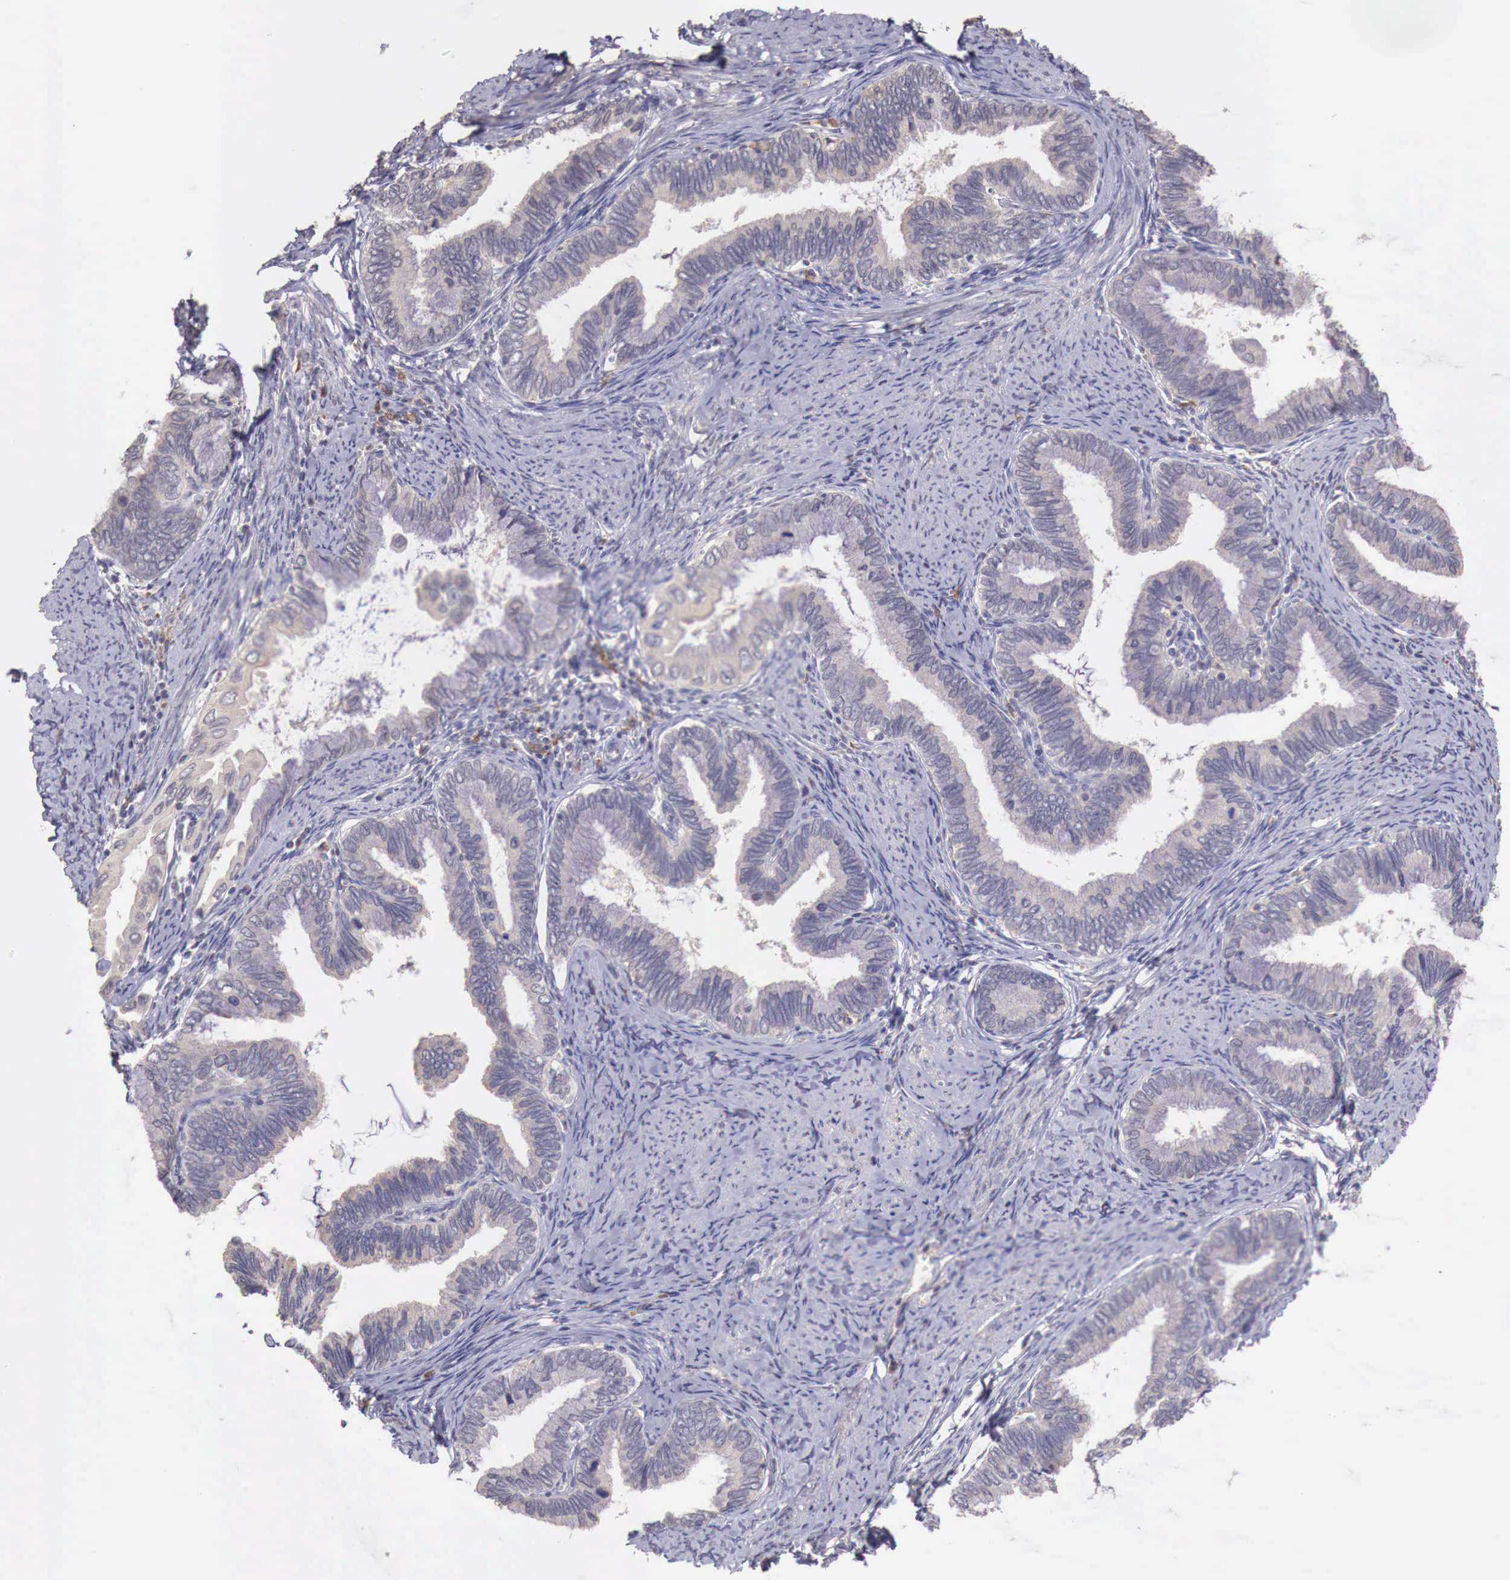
{"staining": {"intensity": "weak", "quantity": "25%-75%", "location": "cytoplasmic/membranous"}, "tissue": "cervical cancer", "cell_type": "Tumor cells", "image_type": "cancer", "snomed": [{"axis": "morphology", "description": "Adenocarcinoma, NOS"}, {"axis": "topography", "description": "Cervix"}], "caption": "Cervical cancer stained with a protein marker exhibits weak staining in tumor cells.", "gene": "CHRDL1", "patient": {"sex": "female", "age": 49}}